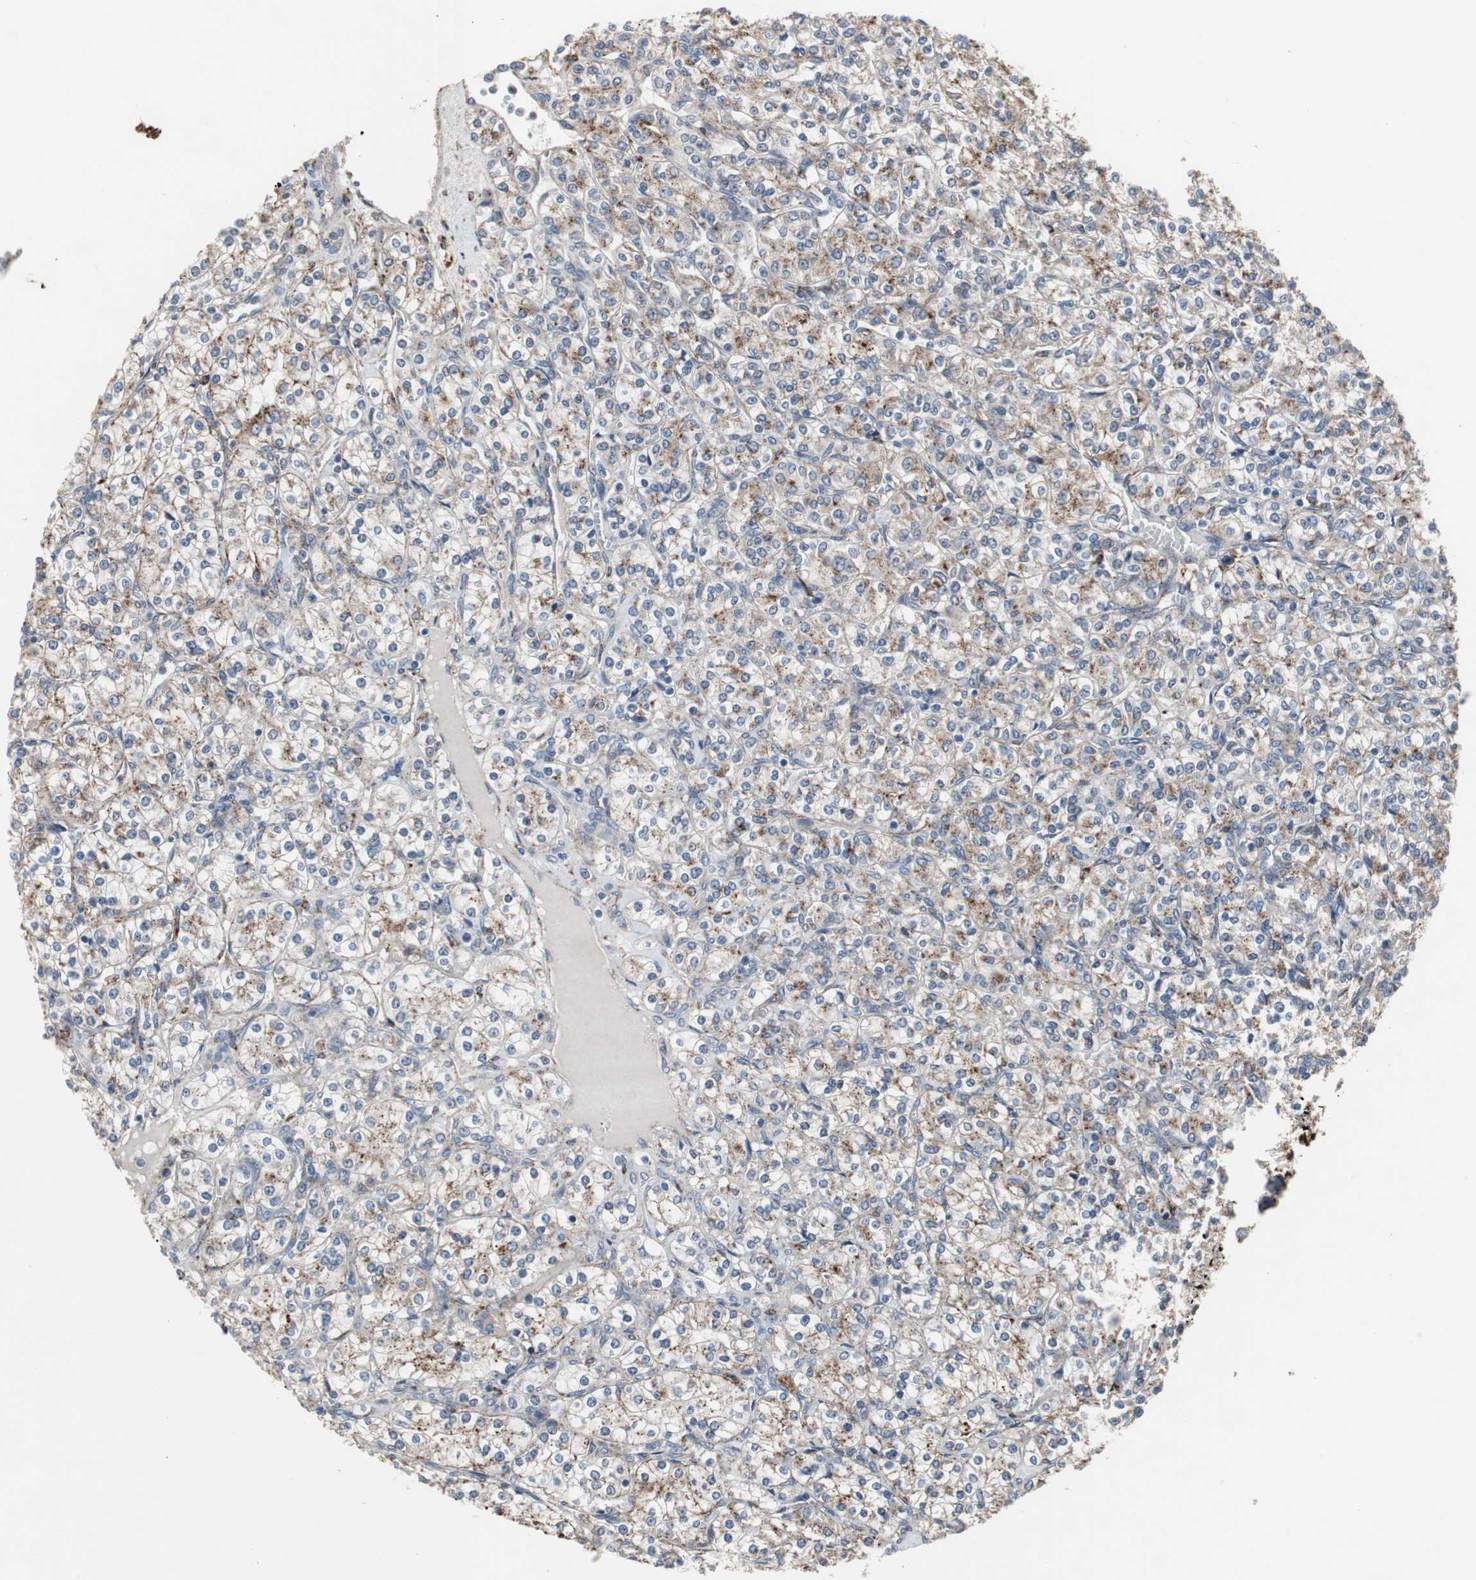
{"staining": {"intensity": "strong", "quantity": "25%-75%", "location": "cytoplasmic/membranous"}, "tissue": "renal cancer", "cell_type": "Tumor cells", "image_type": "cancer", "snomed": [{"axis": "morphology", "description": "Adenocarcinoma, NOS"}, {"axis": "topography", "description": "Kidney"}], "caption": "Renal cancer stained for a protein shows strong cytoplasmic/membranous positivity in tumor cells. Ihc stains the protein in brown and the nuclei are stained blue.", "gene": "GBA1", "patient": {"sex": "male", "age": 77}}